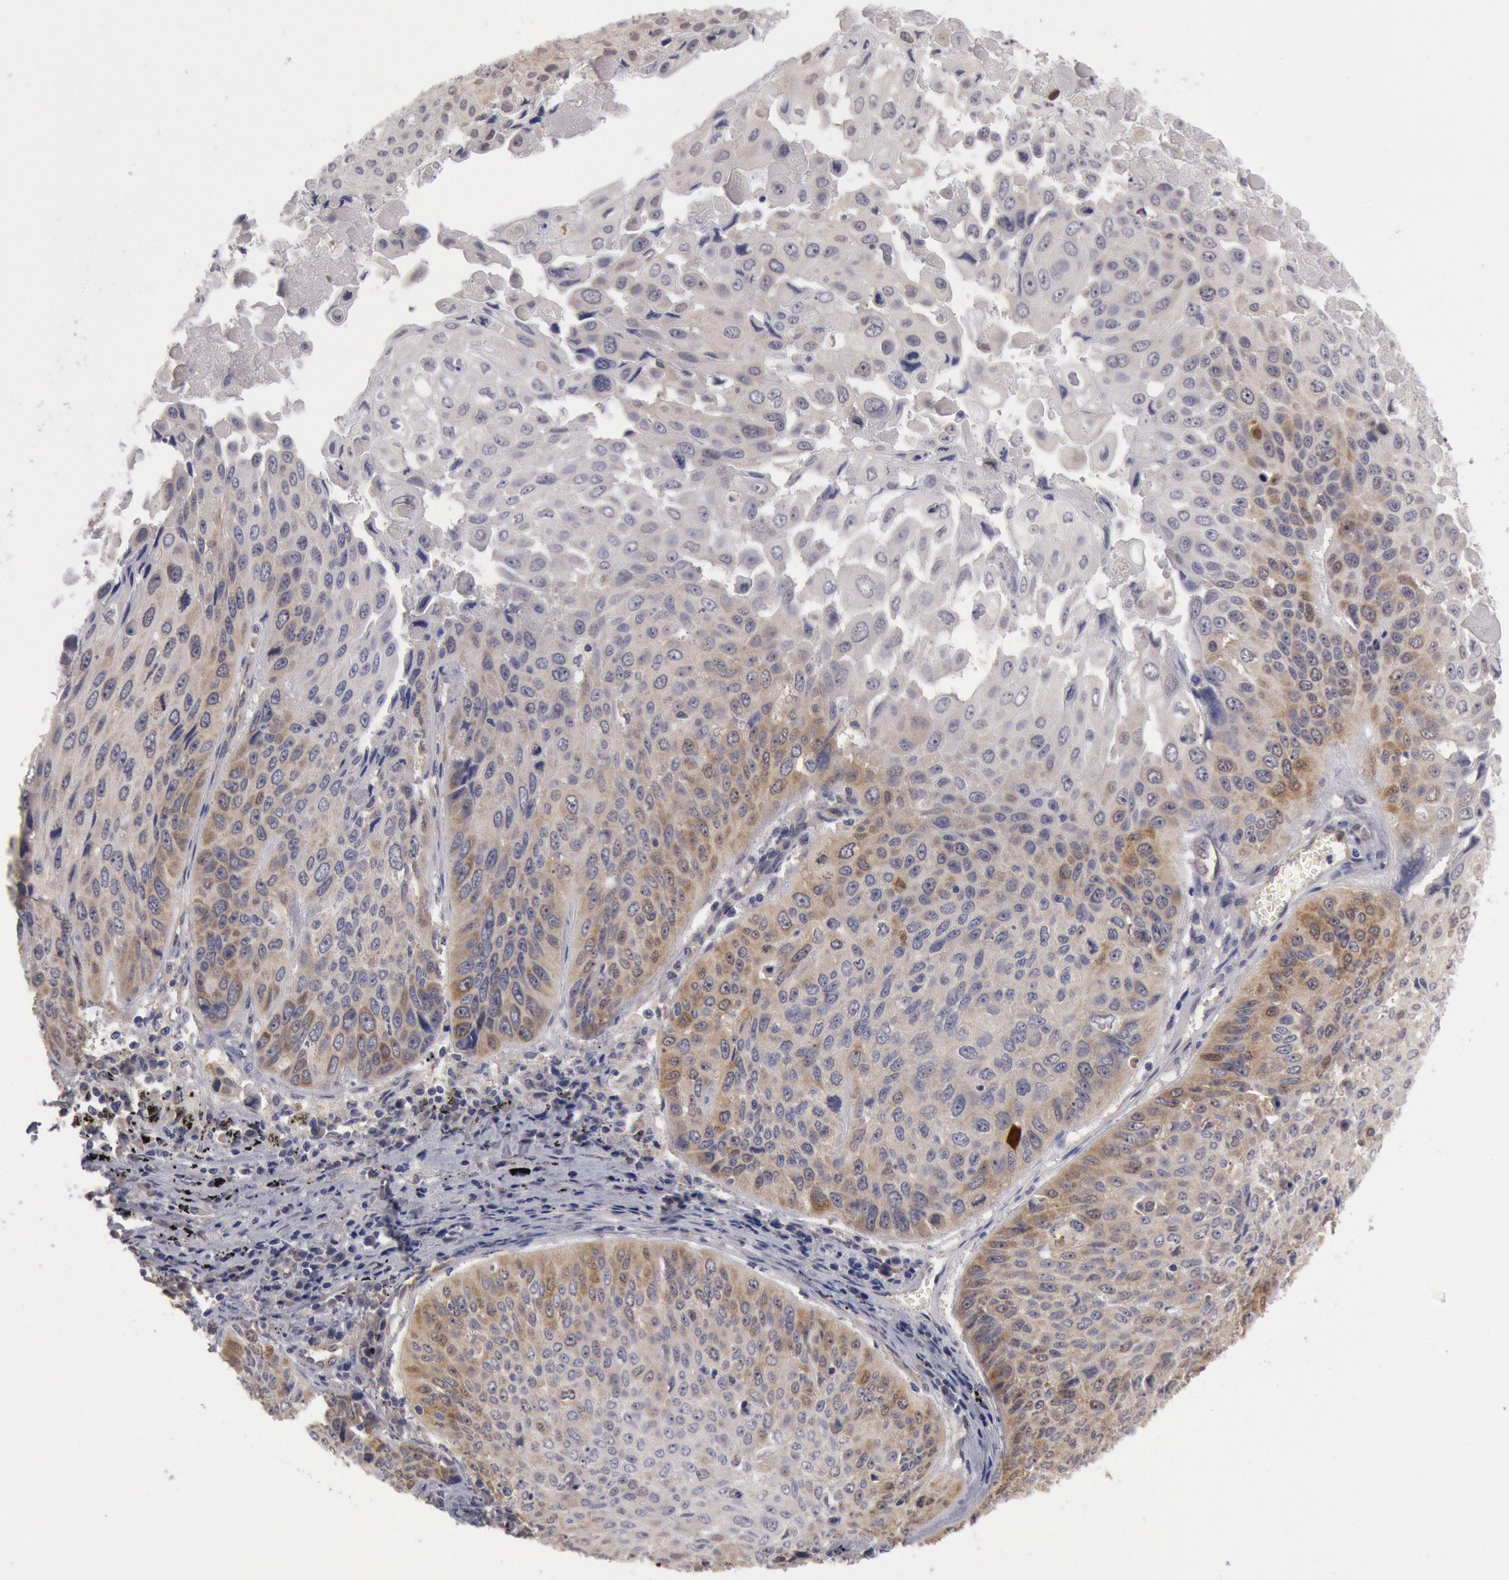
{"staining": {"intensity": "moderate", "quantity": "25%-75%", "location": "cytoplasmic/membranous,nuclear"}, "tissue": "lung cancer", "cell_type": "Tumor cells", "image_type": "cancer", "snomed": [{"axis": "morphology", "description": "Adenocarcinoma, NOS"}, {"axis": "topography", "description": "Lung"}], "caption": "IHC (DAB) staining of lung cancer (adenocarcinoma) exhibits moderate cytoplasmic/membranous and nuclear protein staining in approximately 25%-75% of tumor cells. (Stains: DAB (3,3'-diaminobenzidine) in brown, nuclei in blue, Microscopy: brightfield microscopy at high magnification).", "gene": "DNAJA1", "patient": {"sex": "male", "age": 60}}